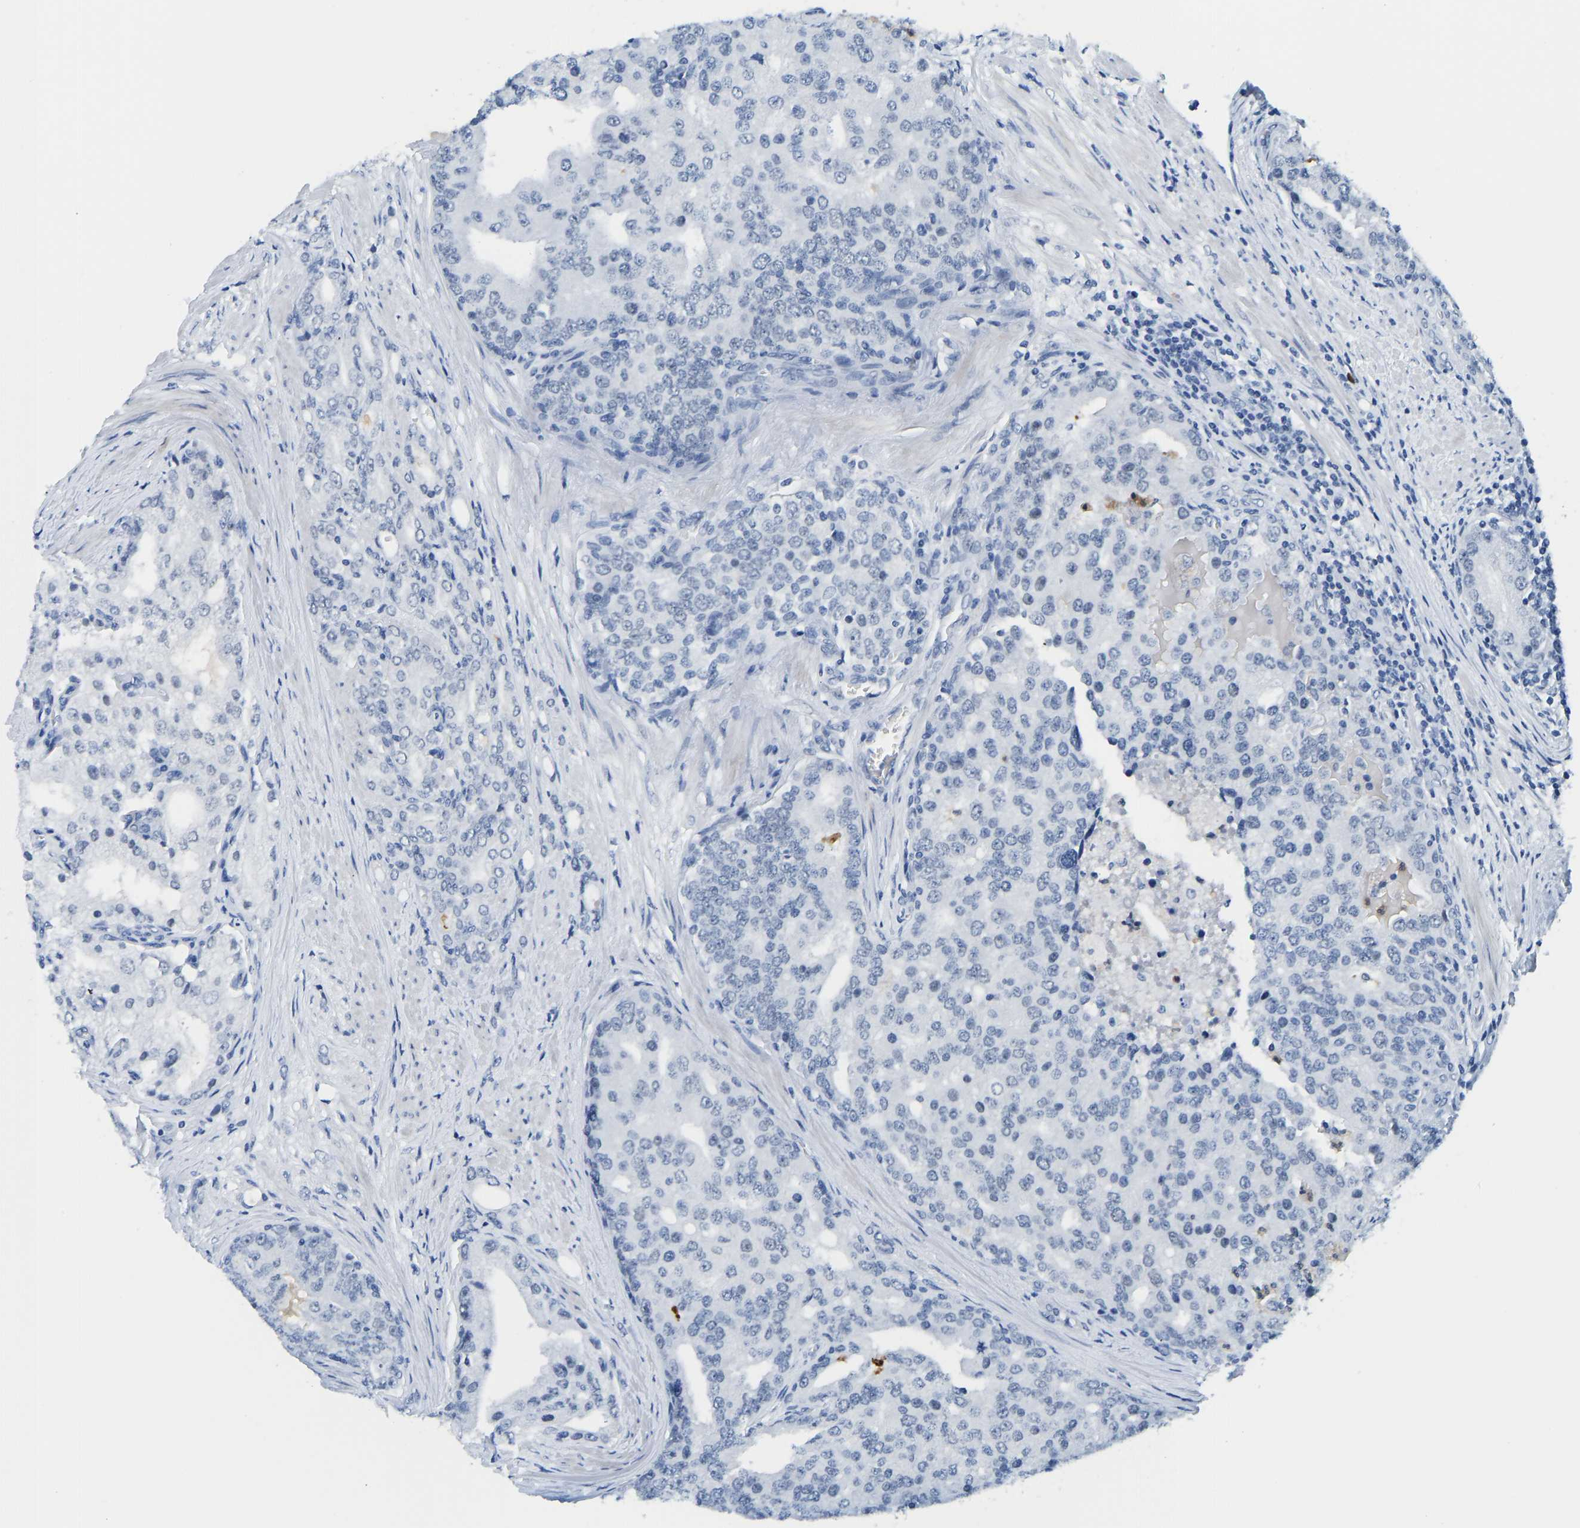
{"staining": {"intensity": "negative", "quantity": "none", "location": "none"}, "tissue": "prostate cancer", "cell_type": "Tumor cells", "image_type": "cancer", "snomed": [{"axis": "morphology", "description": "Adenocarcinoma, High grade"}, {"axis": "topography", "description": "Prostate"}], "caption": "High-grade adenocarcinoma (prostate) was stained to show a protein in brown. There is no significant expression in tumor cells.", "gene": "TXNDC2", "patient": {"sex": "male", "age": 50}}